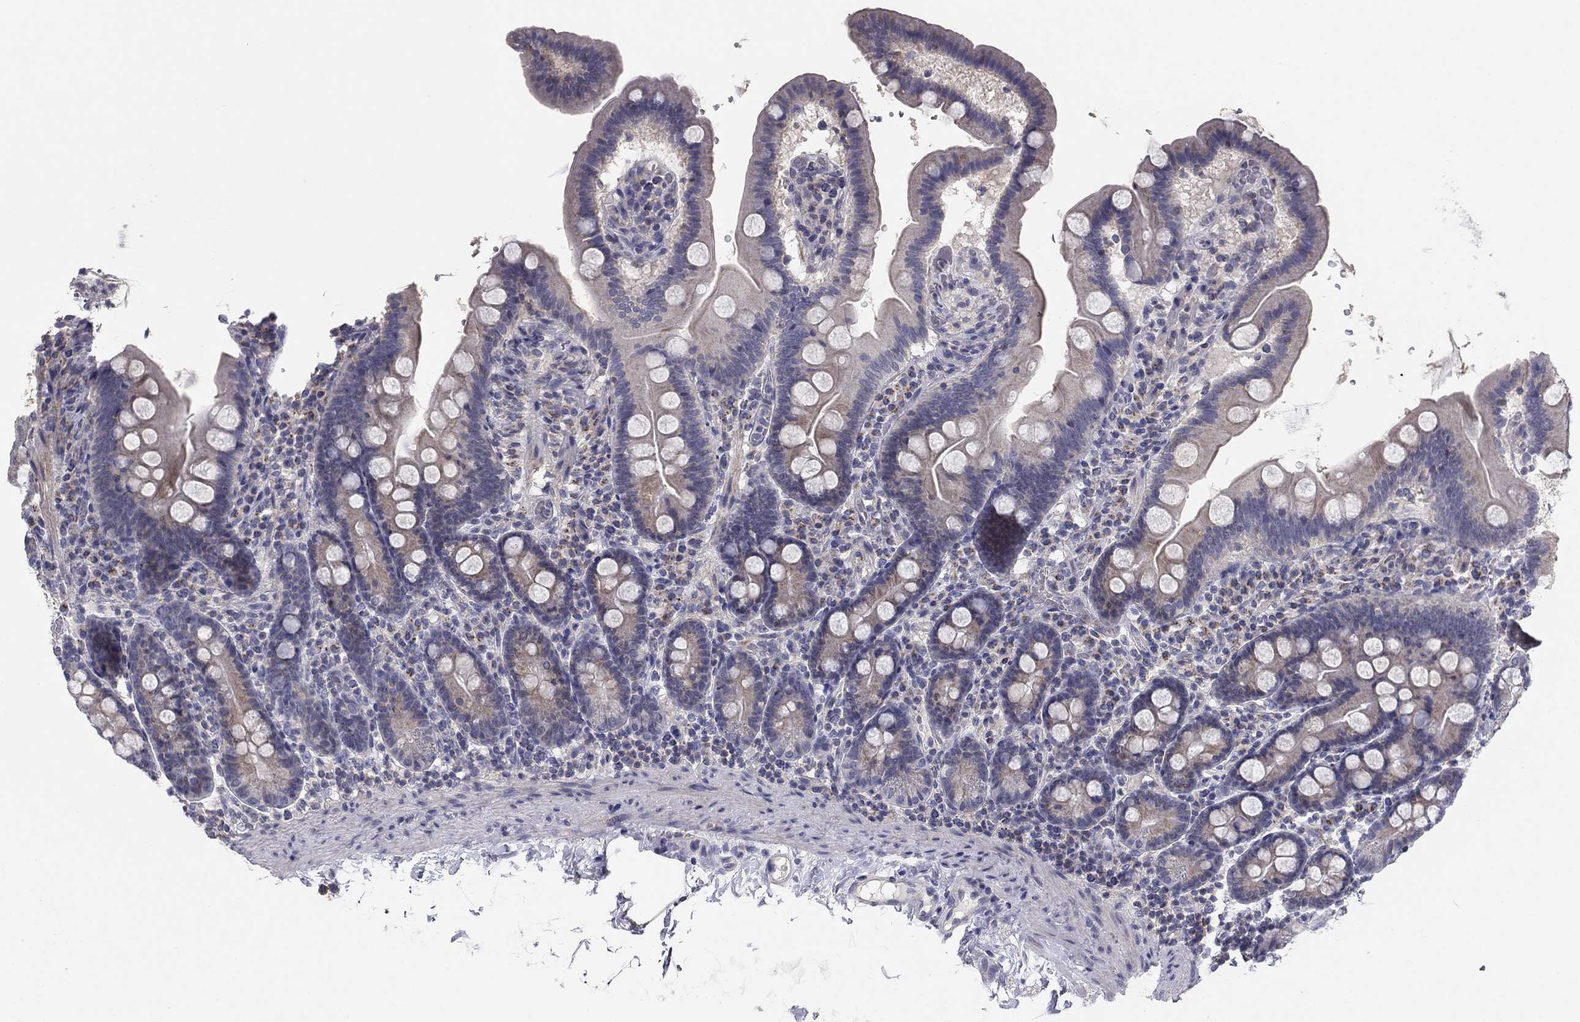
{"staining": {"intensity": "negative", "quantity": "none", "location": "none"}, "tissue": "duodenum", "cell_type": "Glandular cells", "image_type": "normal", "snomed": [{"axis": "morphology", "description": "Normal tissue, NOS"}, {"axis": "topography", "description": "Duodenum"}], "caption": "Immunohistochemistry micrograph of benign human duodenum stained for a protein (brown), which reveals no expression in glandular cells. (Stains: DAB (3,3'-diaminobenzidine) IHC with hematoxylin counter stain, Microscopy: brightfield microscopy at high magnification).", "gene": "SEPTIN3", "patient": {"sex": "male", "age": 59}}